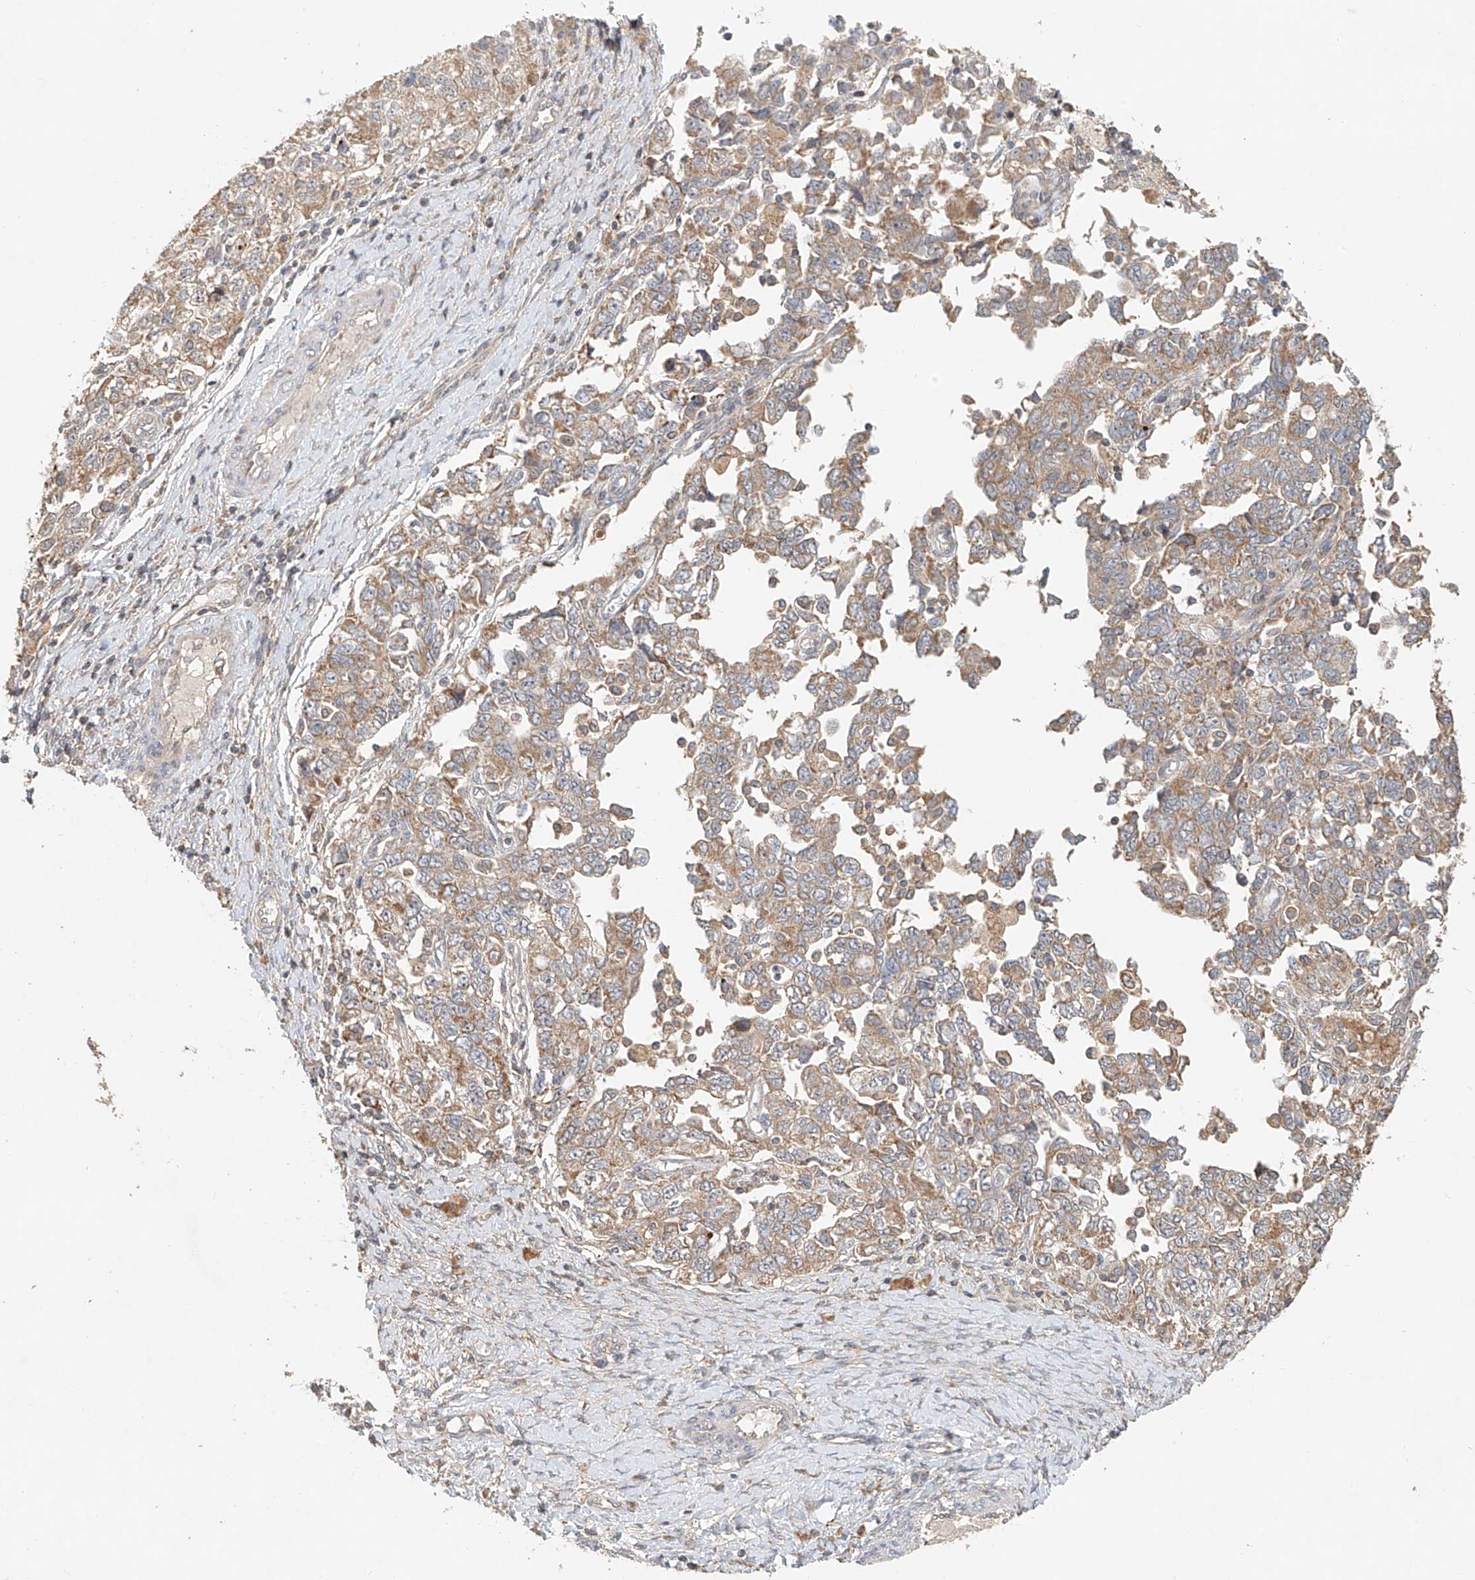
{"staining": {"intensity": "weak", "quantity": ">75%", "location": "cytoplasmic/membranous"}, "tissue": "ovarian cancer", "cell_type": "Tumor cells", "image_type": "cancer", "snomed": [{"axis": "morphology", "description": "Carcinoma, NOS"}, {"axis": "morphology", "description": "Cystadenocarcinoma, serous, NOS"}, {"axis": "topography", "description": "Ovary"}], "caption": "Immunohistochemical staining of ovarian cancer demonstrates low levels of weak cytoplasmic/membranous positivity in approximately >75% of tumor cells.", "gene": "TMEM61", "patient": {"sex": "female", "age": 69}}